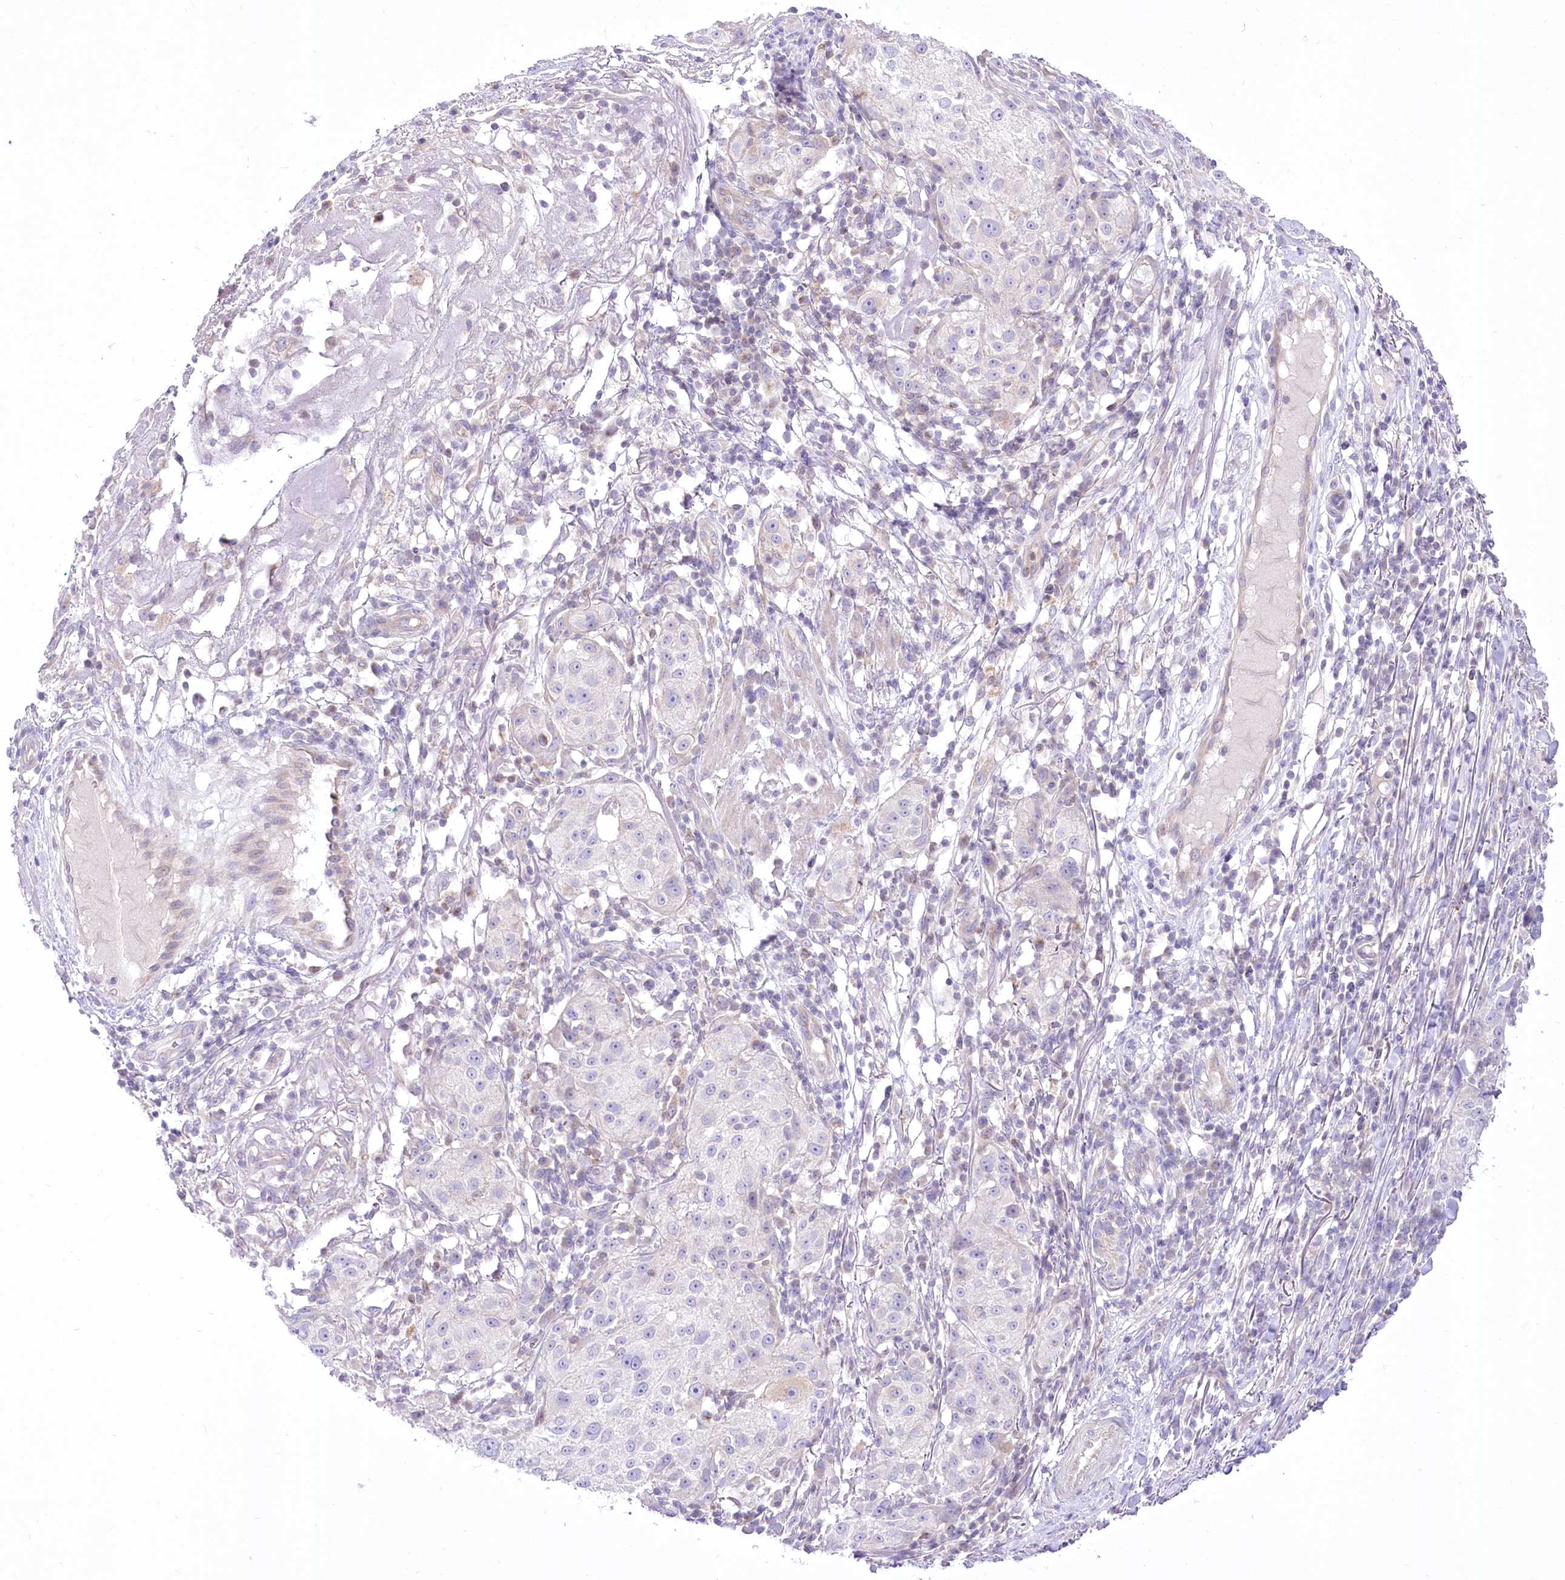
{"staining": {"intensity": "negative", "quantity": "none", "location": "none"}, "tissue": "melanoma", "cell_type": "Tumor cells", "image_type": "cancer", "snomed": [{"axis": "morphology", "description": "Necrosis, NOS"}, {"axis": "morphology", "description": "Malignant melanoma, NOS"}, {"axis": "topography", "description": "Skin"}], "caption": "Protein analysis of melanoma displays no significant staining in tumor cells.", "gene": "HELT", "patient": {"sex": "female", "age": 87}}